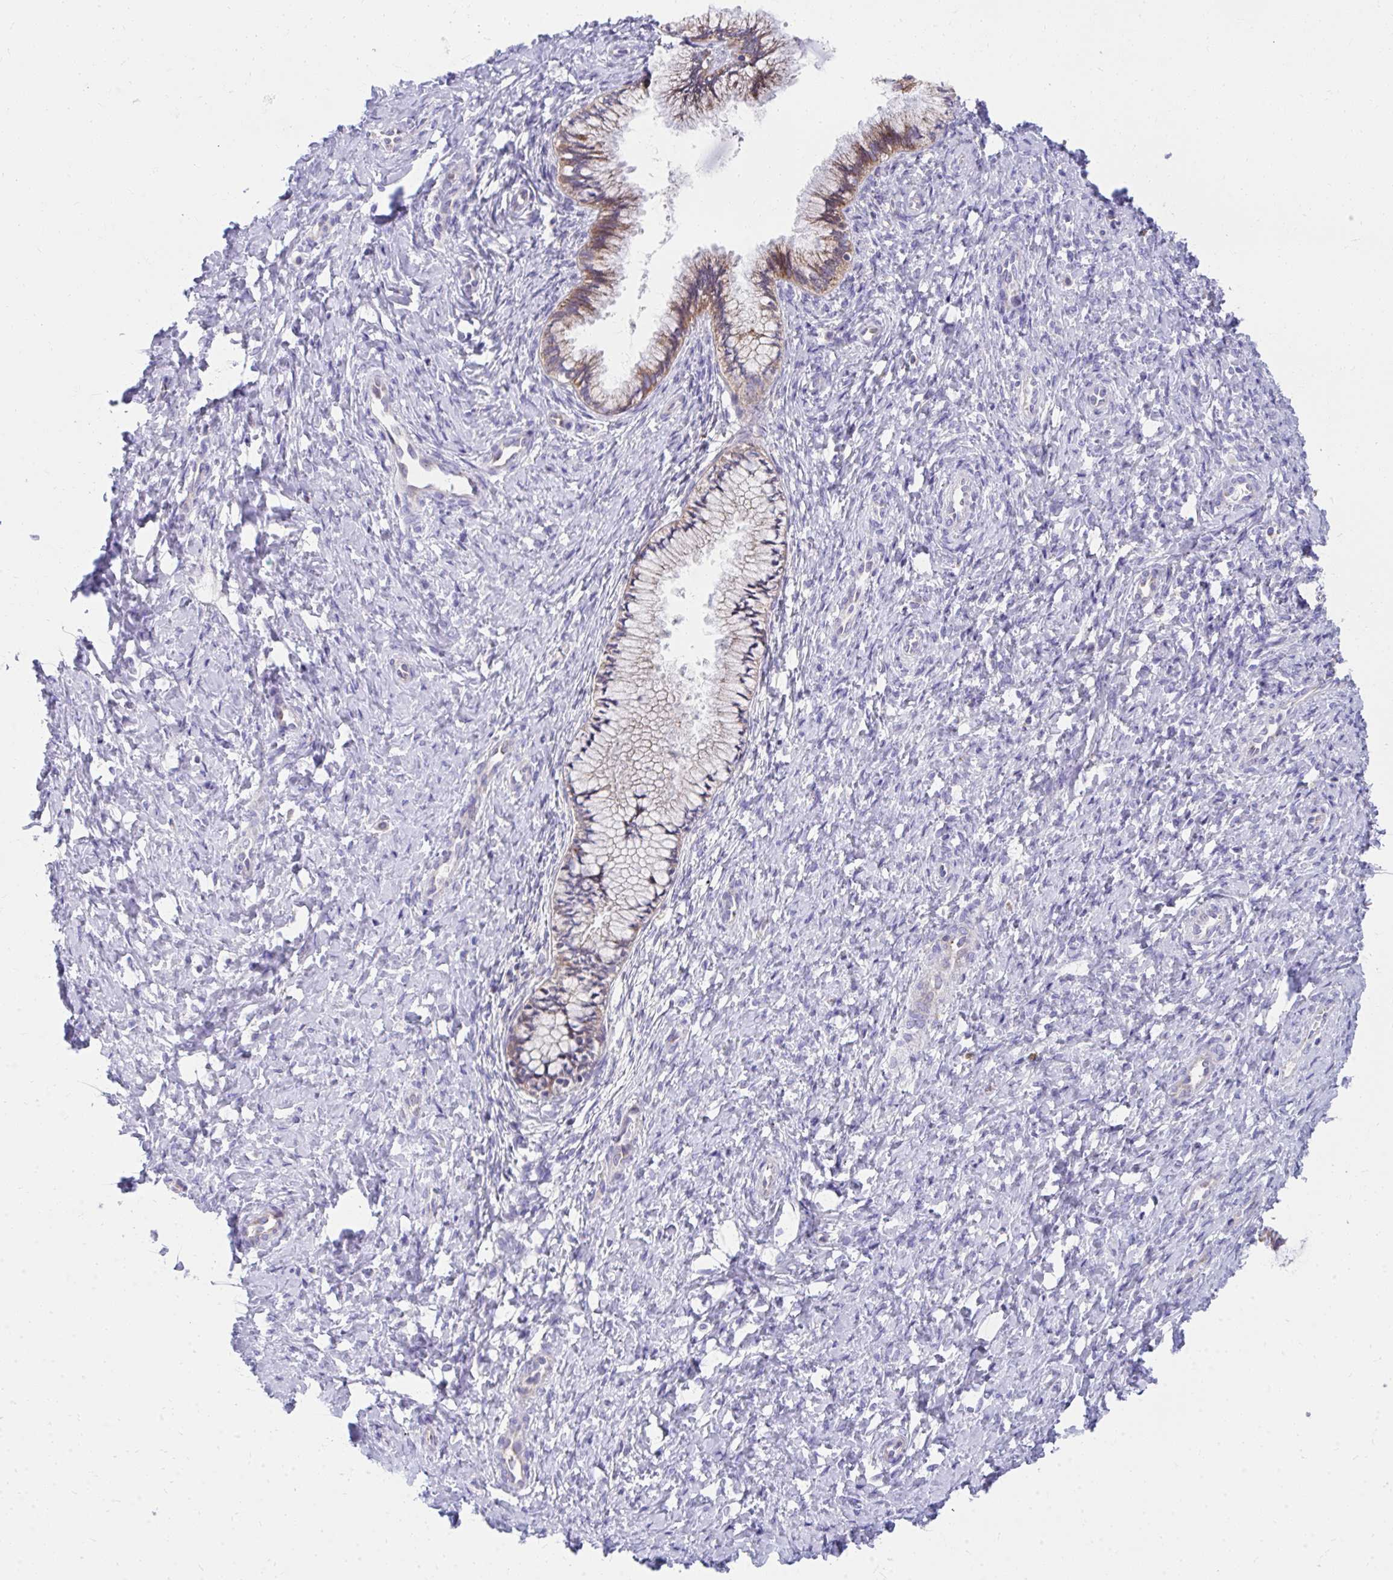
{"staining": {"intensity": "moderate", "quantity": "<25%", "location": "cytoplasmic/membranous"}, "tissue": "cervix", "cell_type": "Glandular cells", "image_type": "normal", "snomed": [{"axis": "morphology", "description": "Normal tissue, NOS"}, {"axis": "topography", "description": "Cervix"}], "caption": "Moderate cytoplasmic/membranous positivity for a protein is seen in approximately <25% of glandular cells of benign cervix using immunohistochemistry.", "gene": "IL37", "patient": {"sex": "female", "age": 37}}